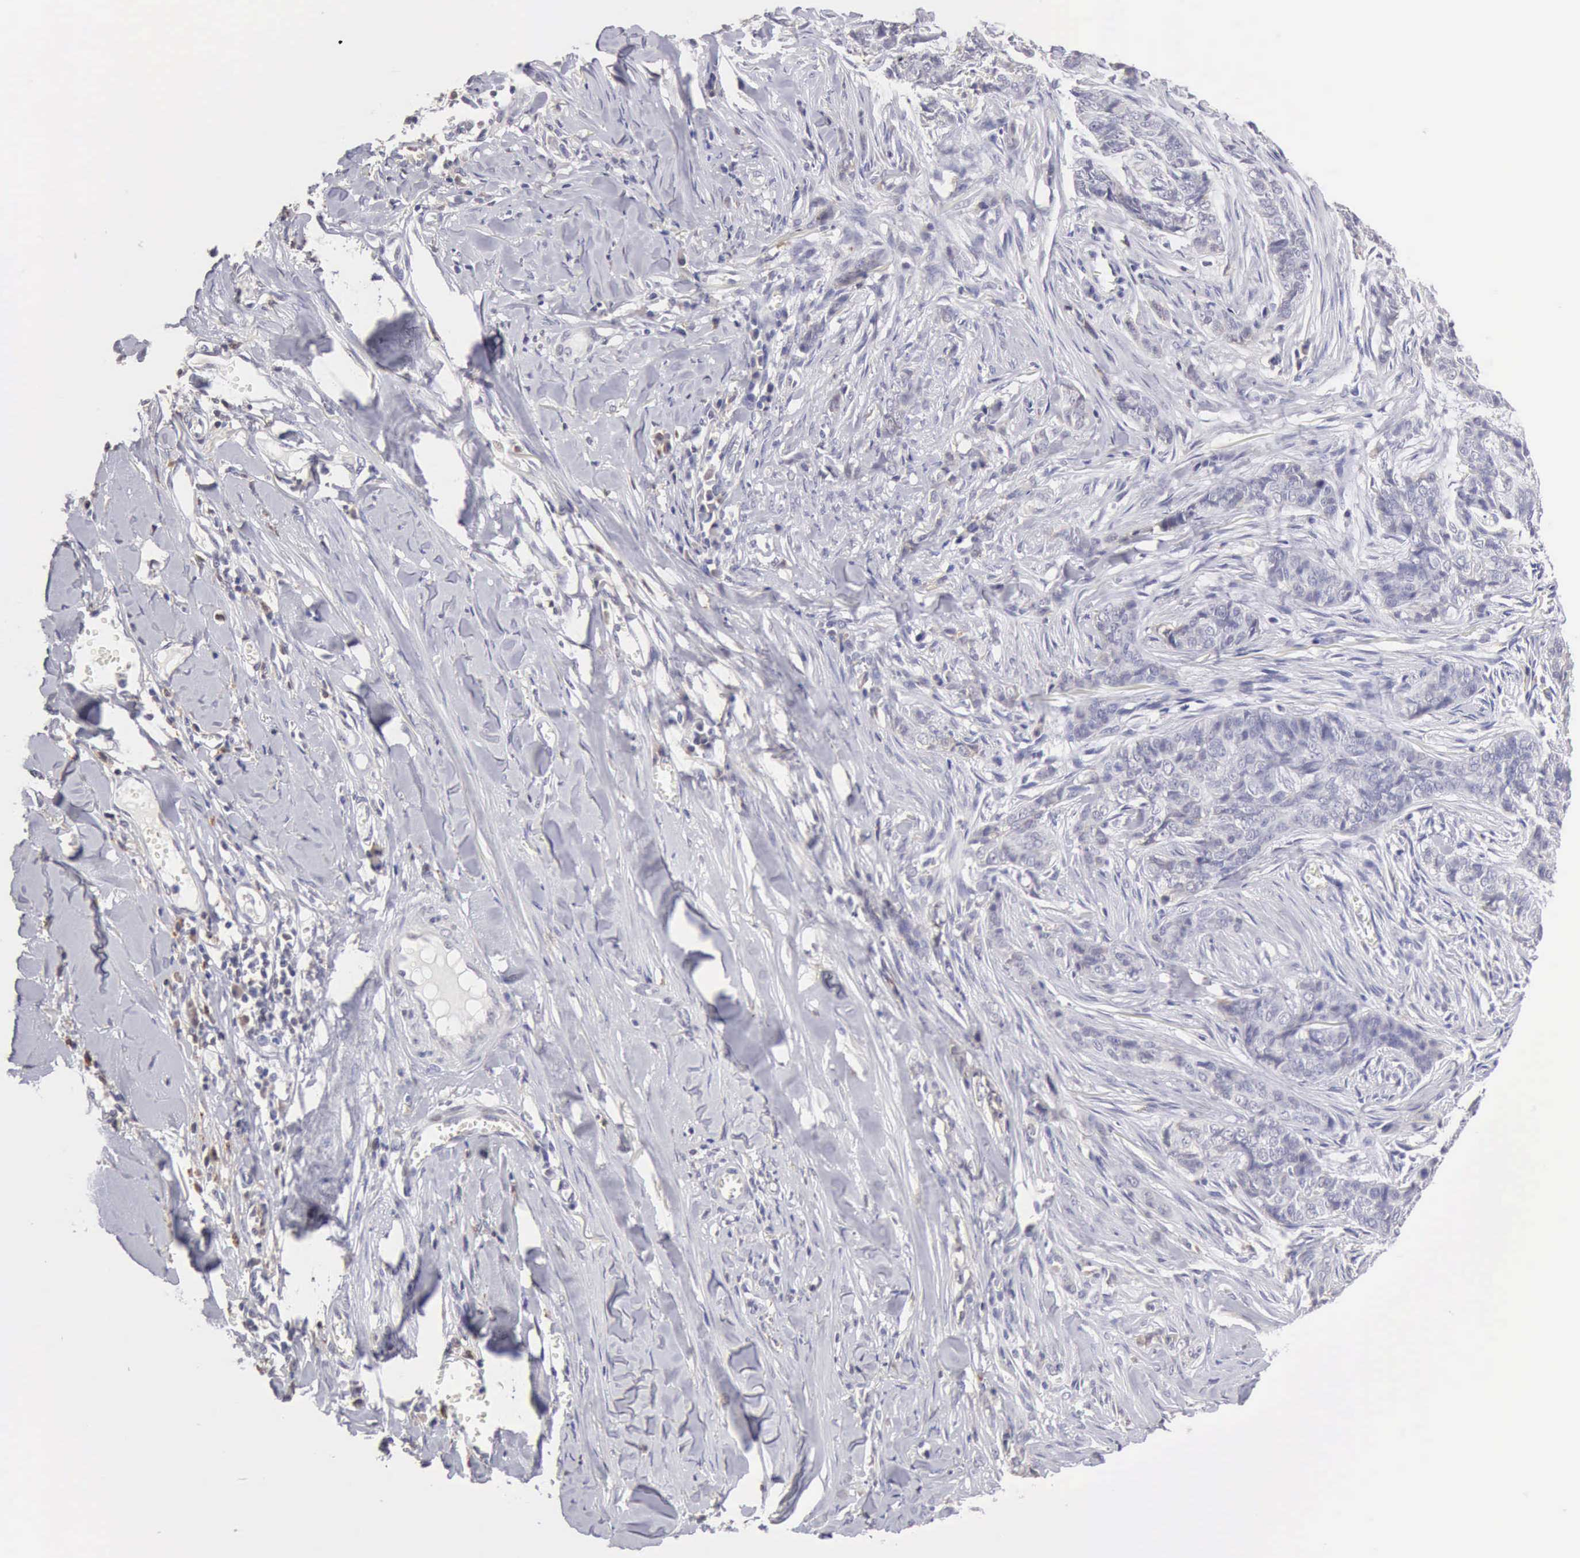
{"staining": {"intensity": "negative", "quantity": "none", "location": "none"}, "tissue": "skin cancer", "cell_type": "Tumor cells", "image_type": "cancer", "snomed": [{"axis": "morphology", "description": "Normal tissue, NOS"}, {"axis": "morphology", "description": "Basal cell carcinoma"}, {"axis": "topography", "description": "Skin"}], "caption": "DAB (3,3'-diaminobenzidine) immunohistochemical staining of skin basal cell carcinoma demonstrates no significant expression in tumor cells. The staining was performed using DAB to visualize the protein expression in brown, while the nuclei were stained in blue with hematoxylin (Magnification: 20x).", "gene": "RNASE1", "patient": {"sex": "female", "age": 65}}